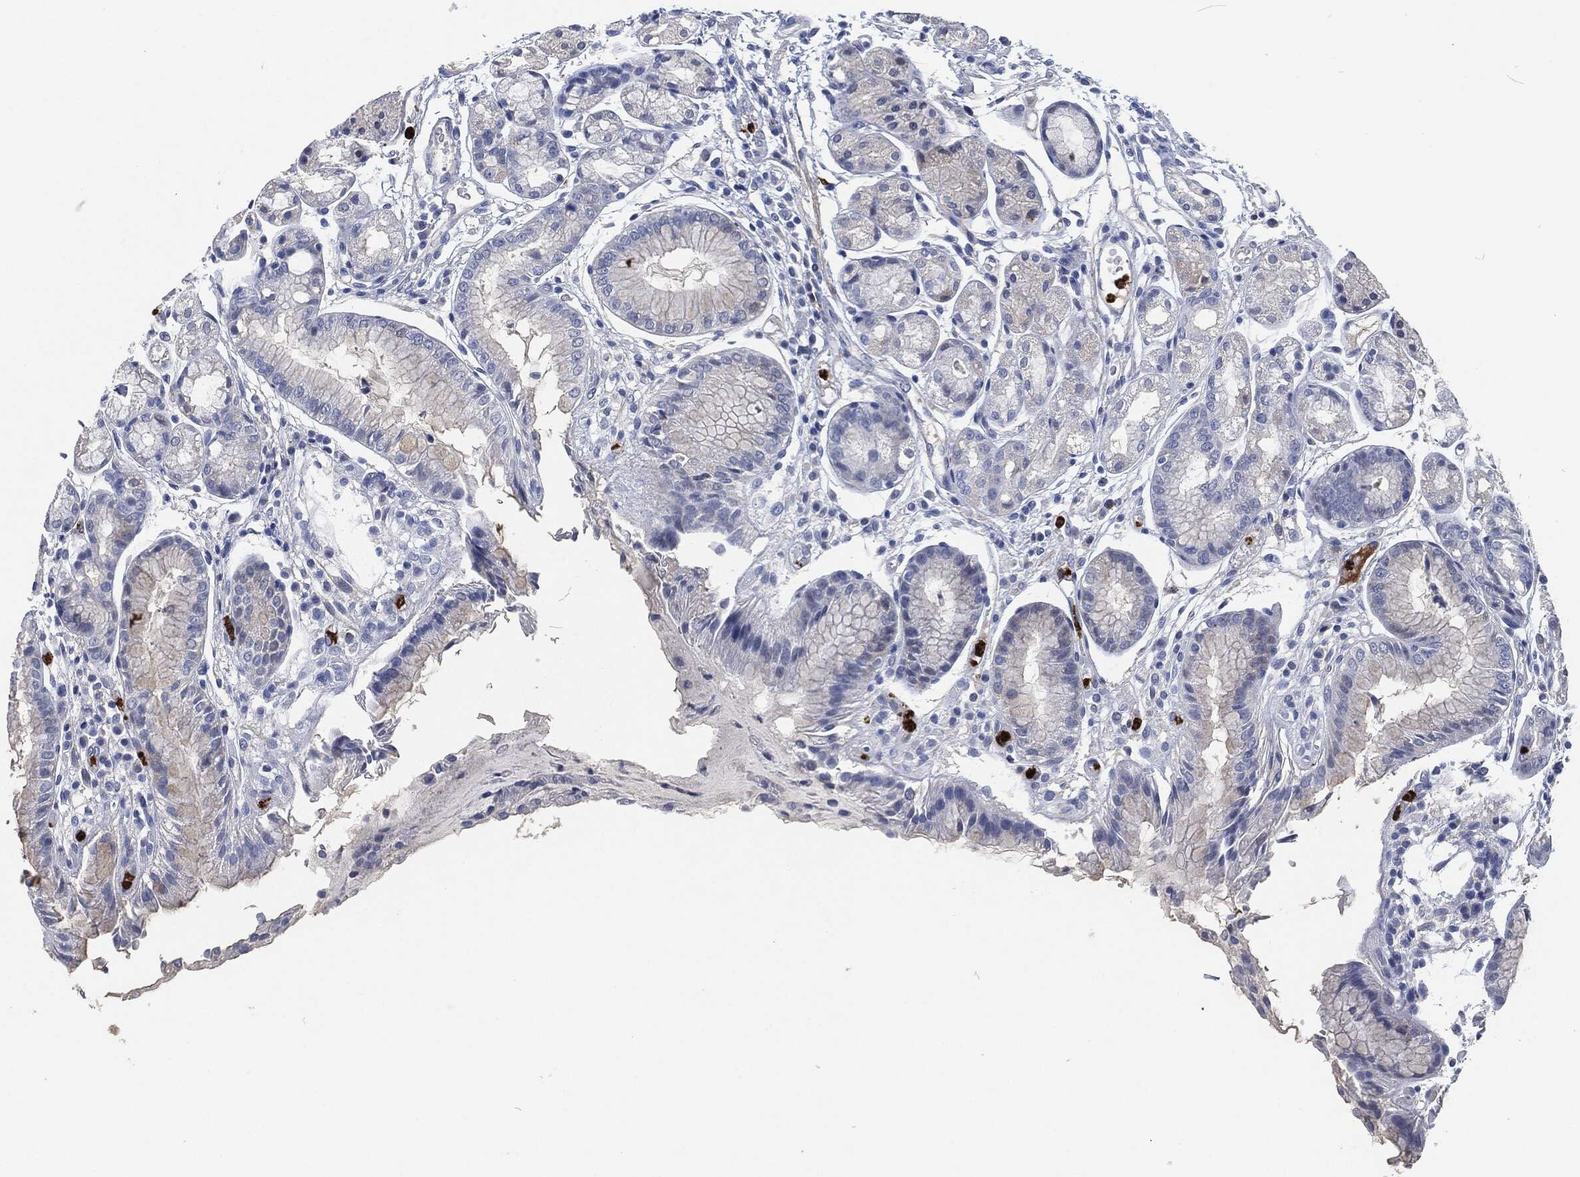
{"staining": {"intensity": "negative", "quantity": "none", "location": "none"}, "tissue": "stomach", "cell_type": "Glandular cells", "image_type": "normal", "snomed": [{"axis": "morphology", "description": "Normal tissue, NOS"}, {"axis": "topography", "description": "Stomach, upper"}], "caption": "This is a micrograph of immunohistochemistry staining of unremarkable stomach, which shows no staining in glandular cells. (DAB (3,3'-diaminobenzidine) IHC visualized using brightfield microscopy, high magnification).", "gene": "MPO", "patient": {"sex": "male", "age": 72}}